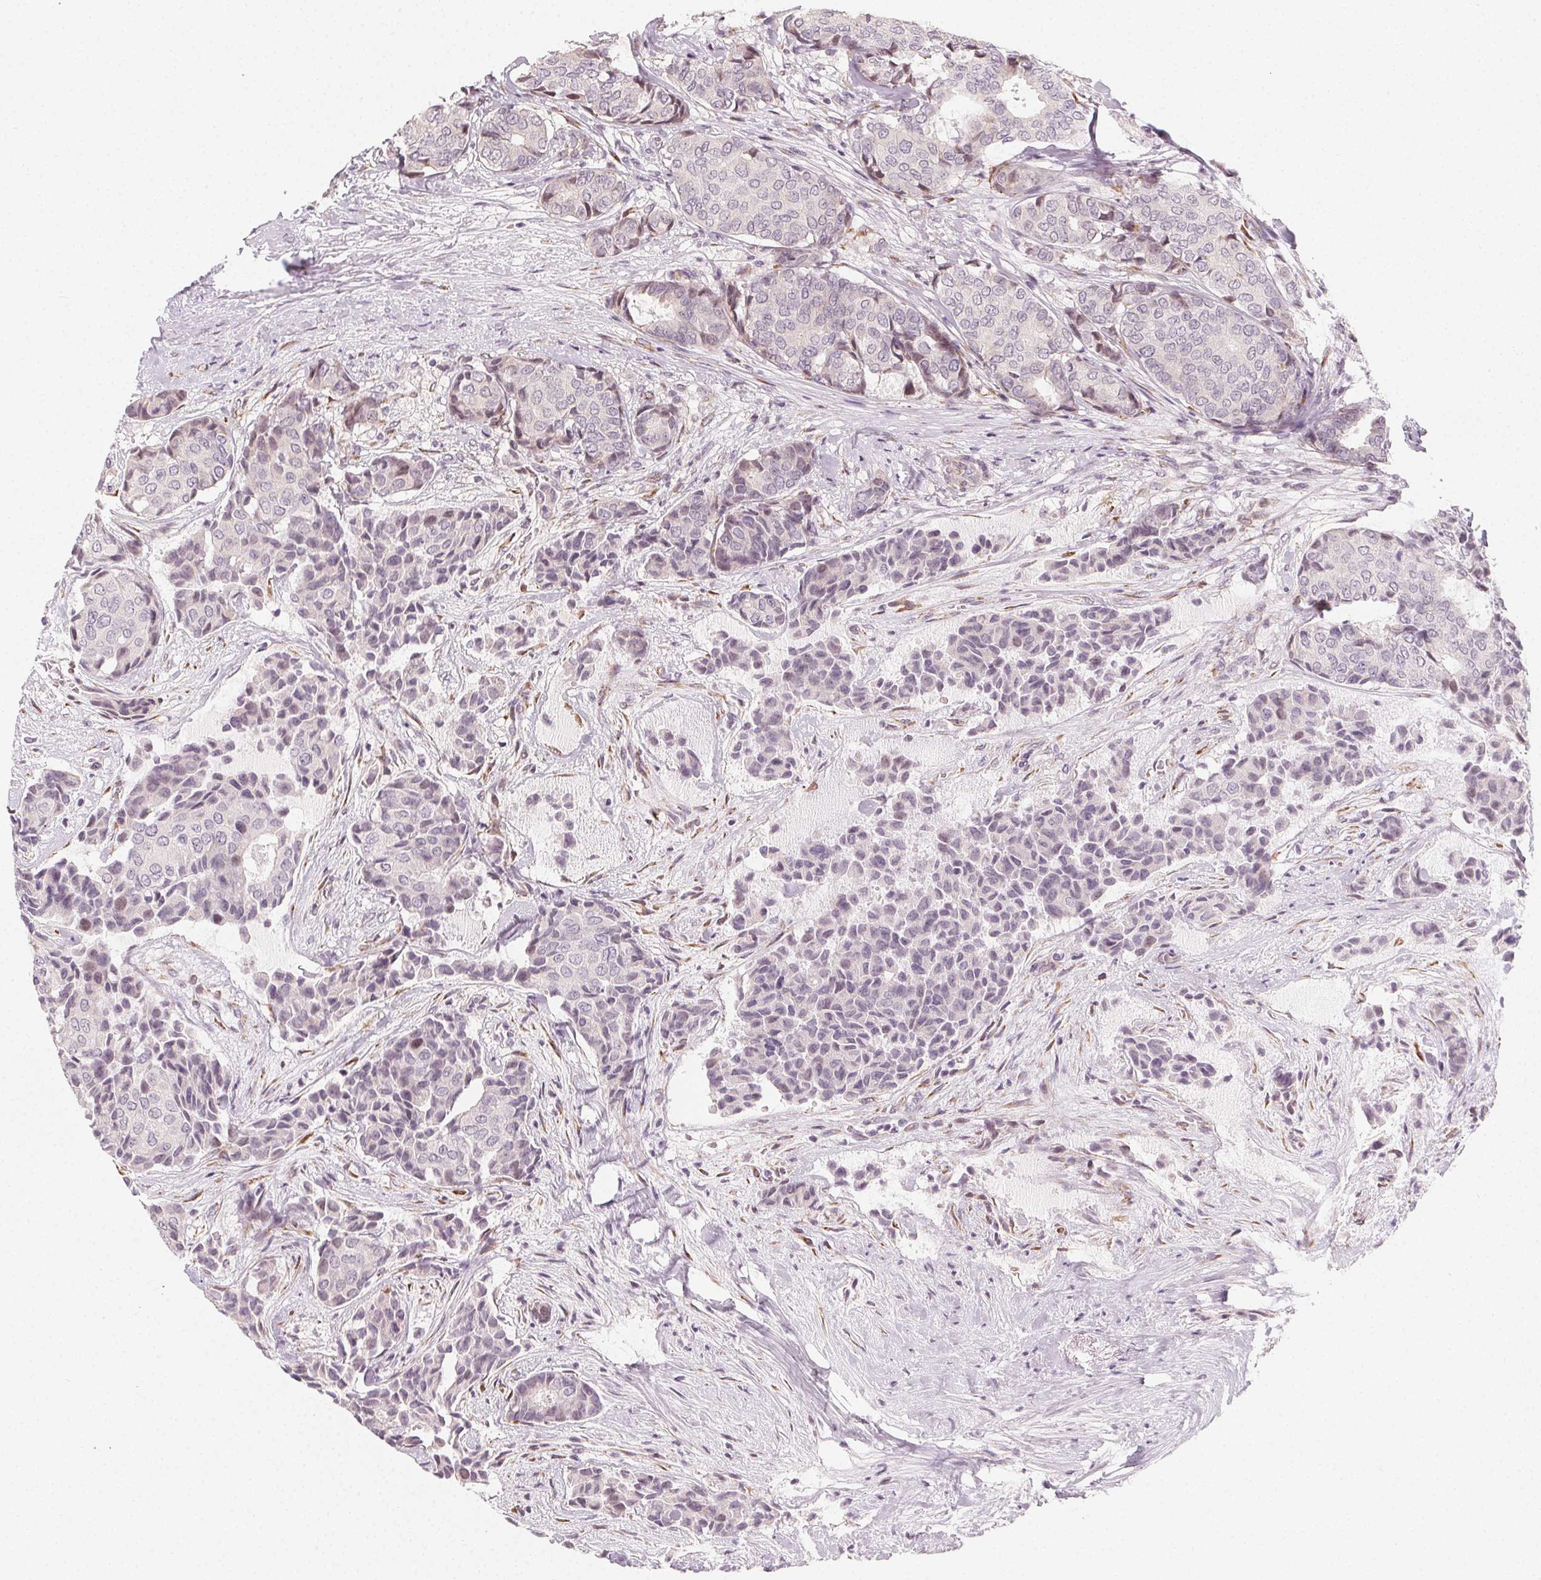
{"staining": {"intensity": "negative", "quantity": "none", "location": "none"}, "tissue": "breast cancer", "cell_type": "Tumor cells", "image_type": "cancer", "snomed": [{"axis": "morphology", "description": "Duct carcinoma"}, {"axis": "topography", "description": "Breast"}], "caption": "Breast infiltrating ductal carcinoma stained for a protein using immunohistochemistry (IHC) displays no positivity tumor cells.", "gene": "CCDC96", "patient": {"sex": "female", "age": 75}}